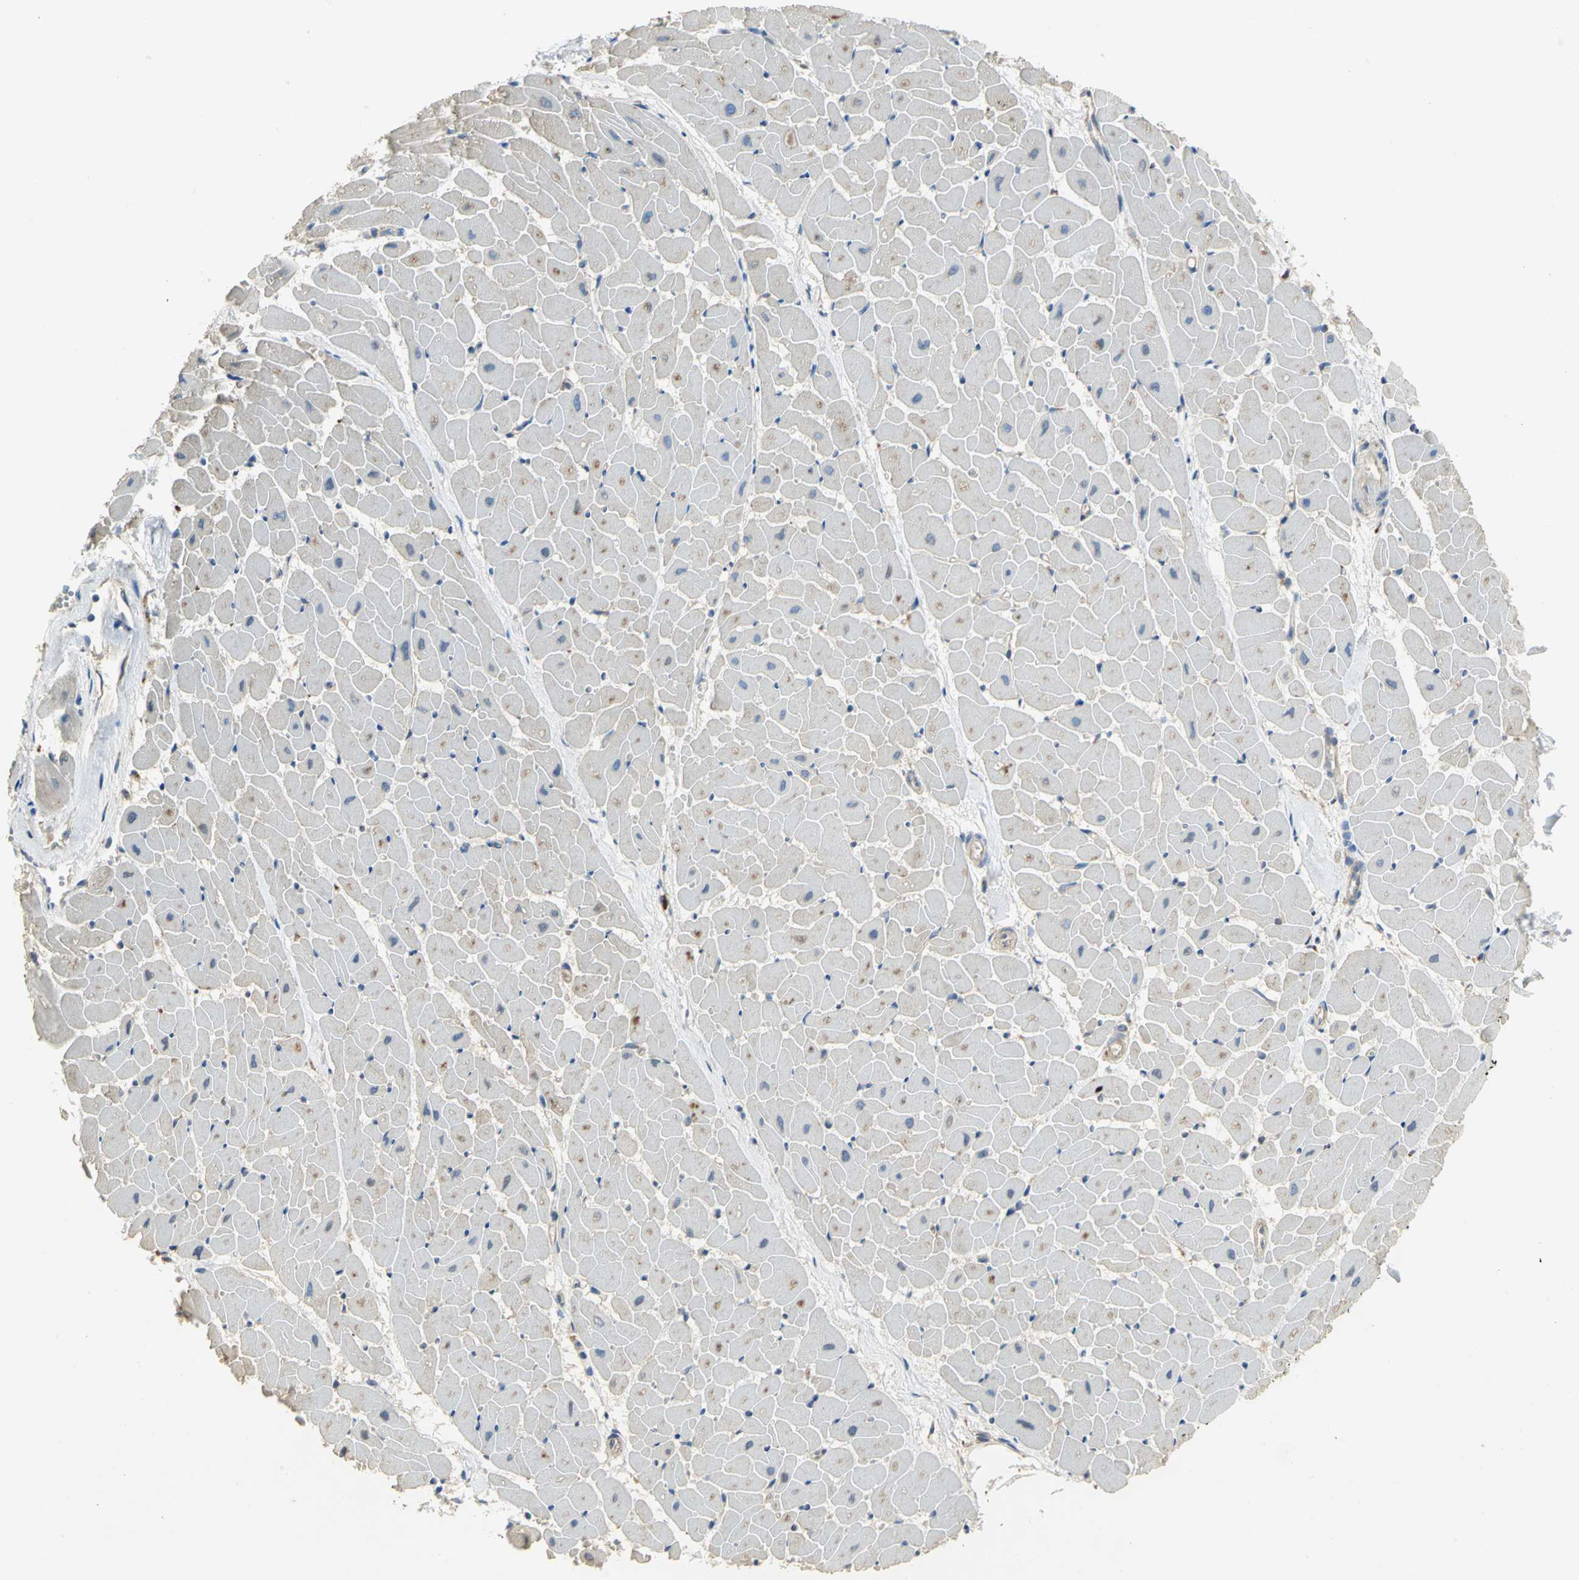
{"staining": {"intensity": "negative", "quantity": "none", "location": "none"}, "tissue": "heart muscle", "cell_type": "Cardiomyocytes", "image_type": "normal", "snomed": [{"axis": "morphology", "description": "Normal tissue, NOS"}, {"axis": "topography", "description": "Heart"}], "caption": "The image reveals no significant staining in cardiomyocytes of heart muscle.", "gene": "DIAPH2", "patient": {"sex": "female", "age": 19}}